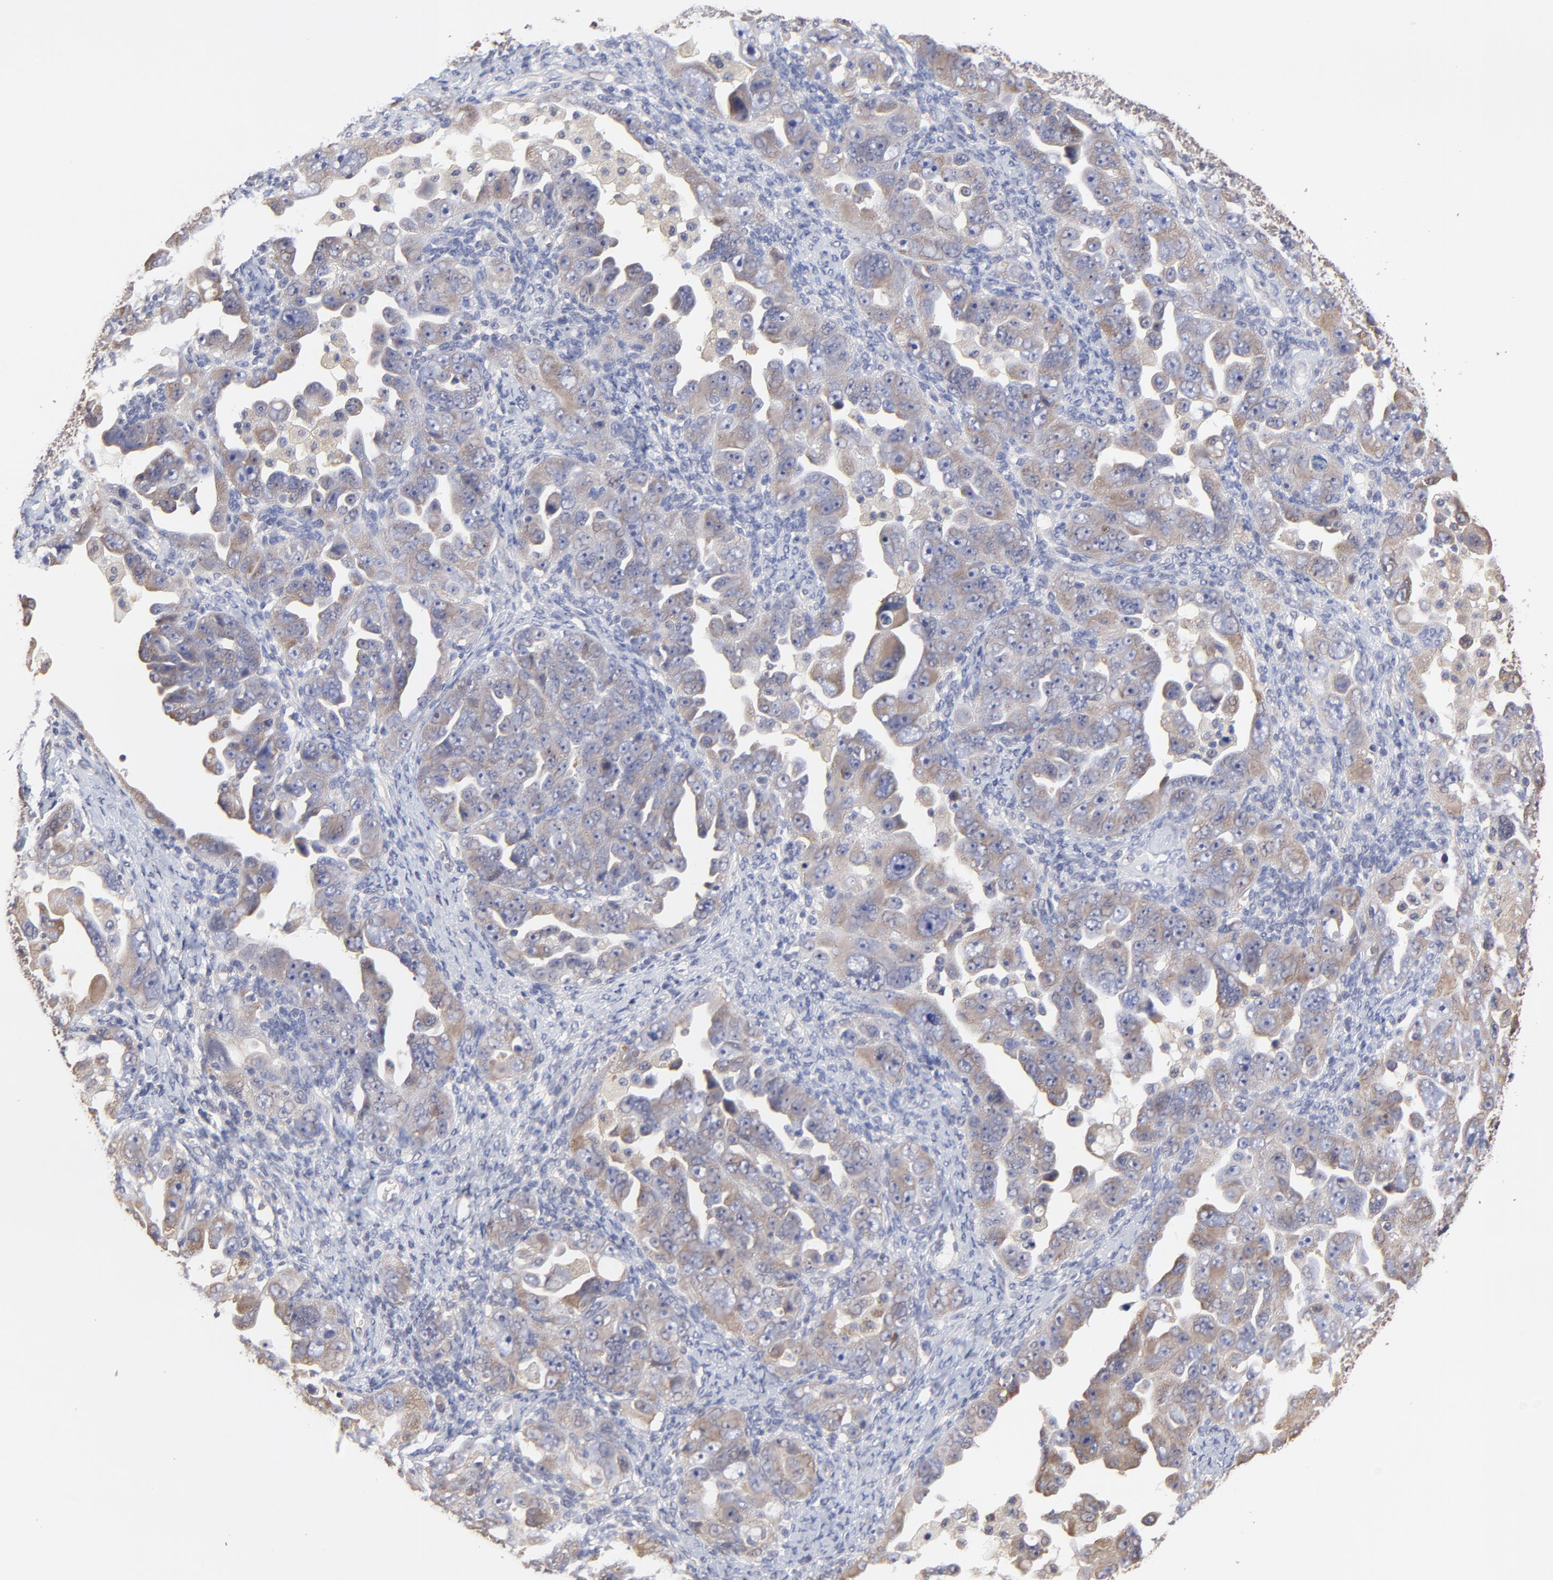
{"staining": {"intensity": "weak", "quantity": ">75%", "location": "cytoplasmic/membranous"}, "tissue": "ovarian cancer", "cell_type": "Tumor cells", "image_type": "cancer", "snomed": [{"axis": "morphology", "description": "Cystadenocarcinoma, serous, NOS"}, {"axis": "topography", "description": "Ovary"}], "caption": "Ovarian cancer stained with IHC exhibits weak cytoplasmic/membranous staining in about >75% of tumor cells.", "gene": "CCT2", "patient": {"sex": "female", "age": 66}}